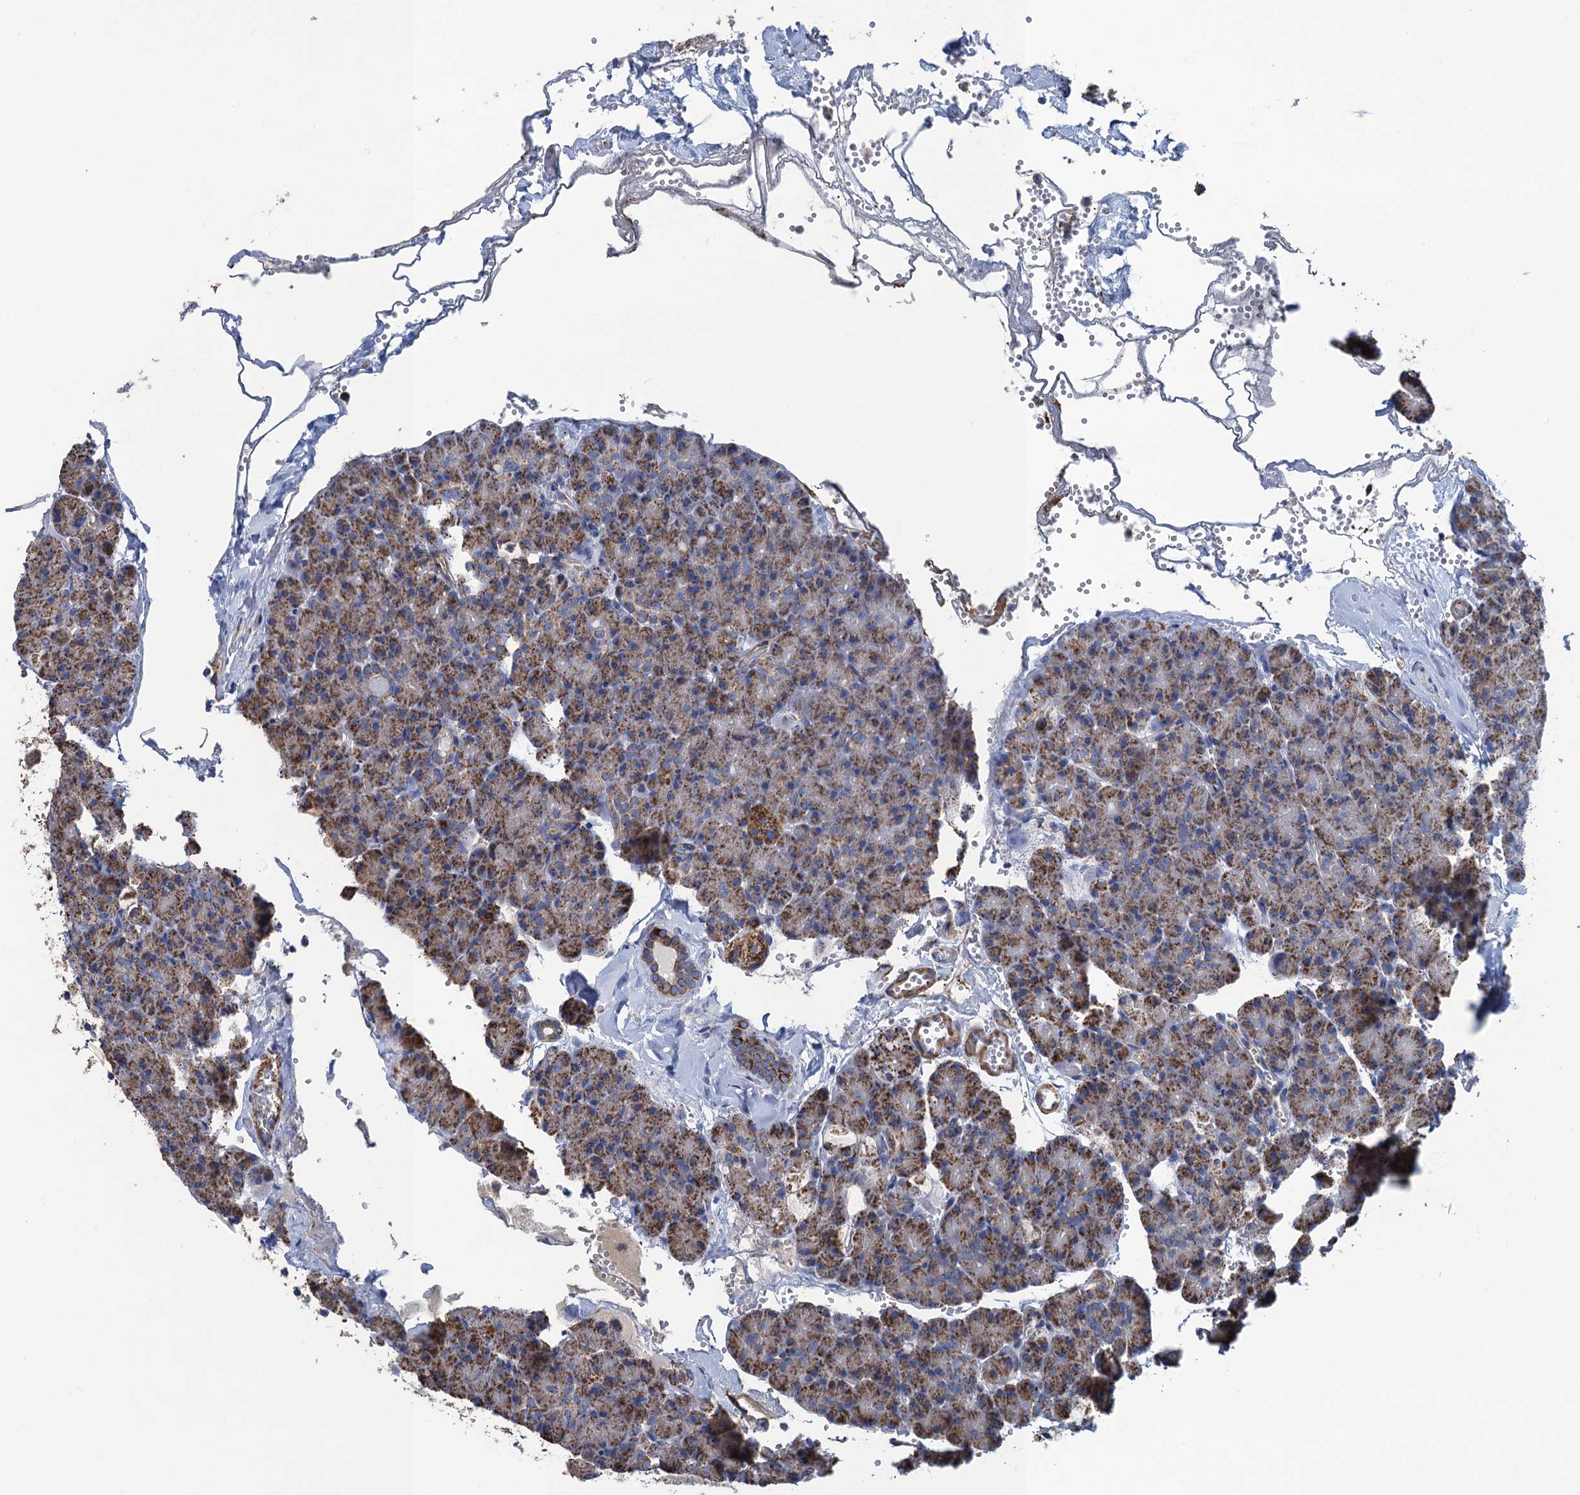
{"staining": {"intensity": "moderate", "quantity": ">75%", "location": "cytoplasmic/membranous"}, "tissue": "pancreas", "cell_type": "Exocrine glandular cells", "image_type": "normal", "snomed": [{"axis": "morphology", "description": "Normal tissue, NOS"}, {"axis": "topography", "description": "Pancreas"}], "caption": "Moderate cytoplasmic/membranous positivity for a protein is appreciated in approximately >75% of exocrine glandular cells of benign pancreas using immunohistochemistry.", "gene": "ENSG00000260643", "patient": {"sex": "male", "age": 36}}